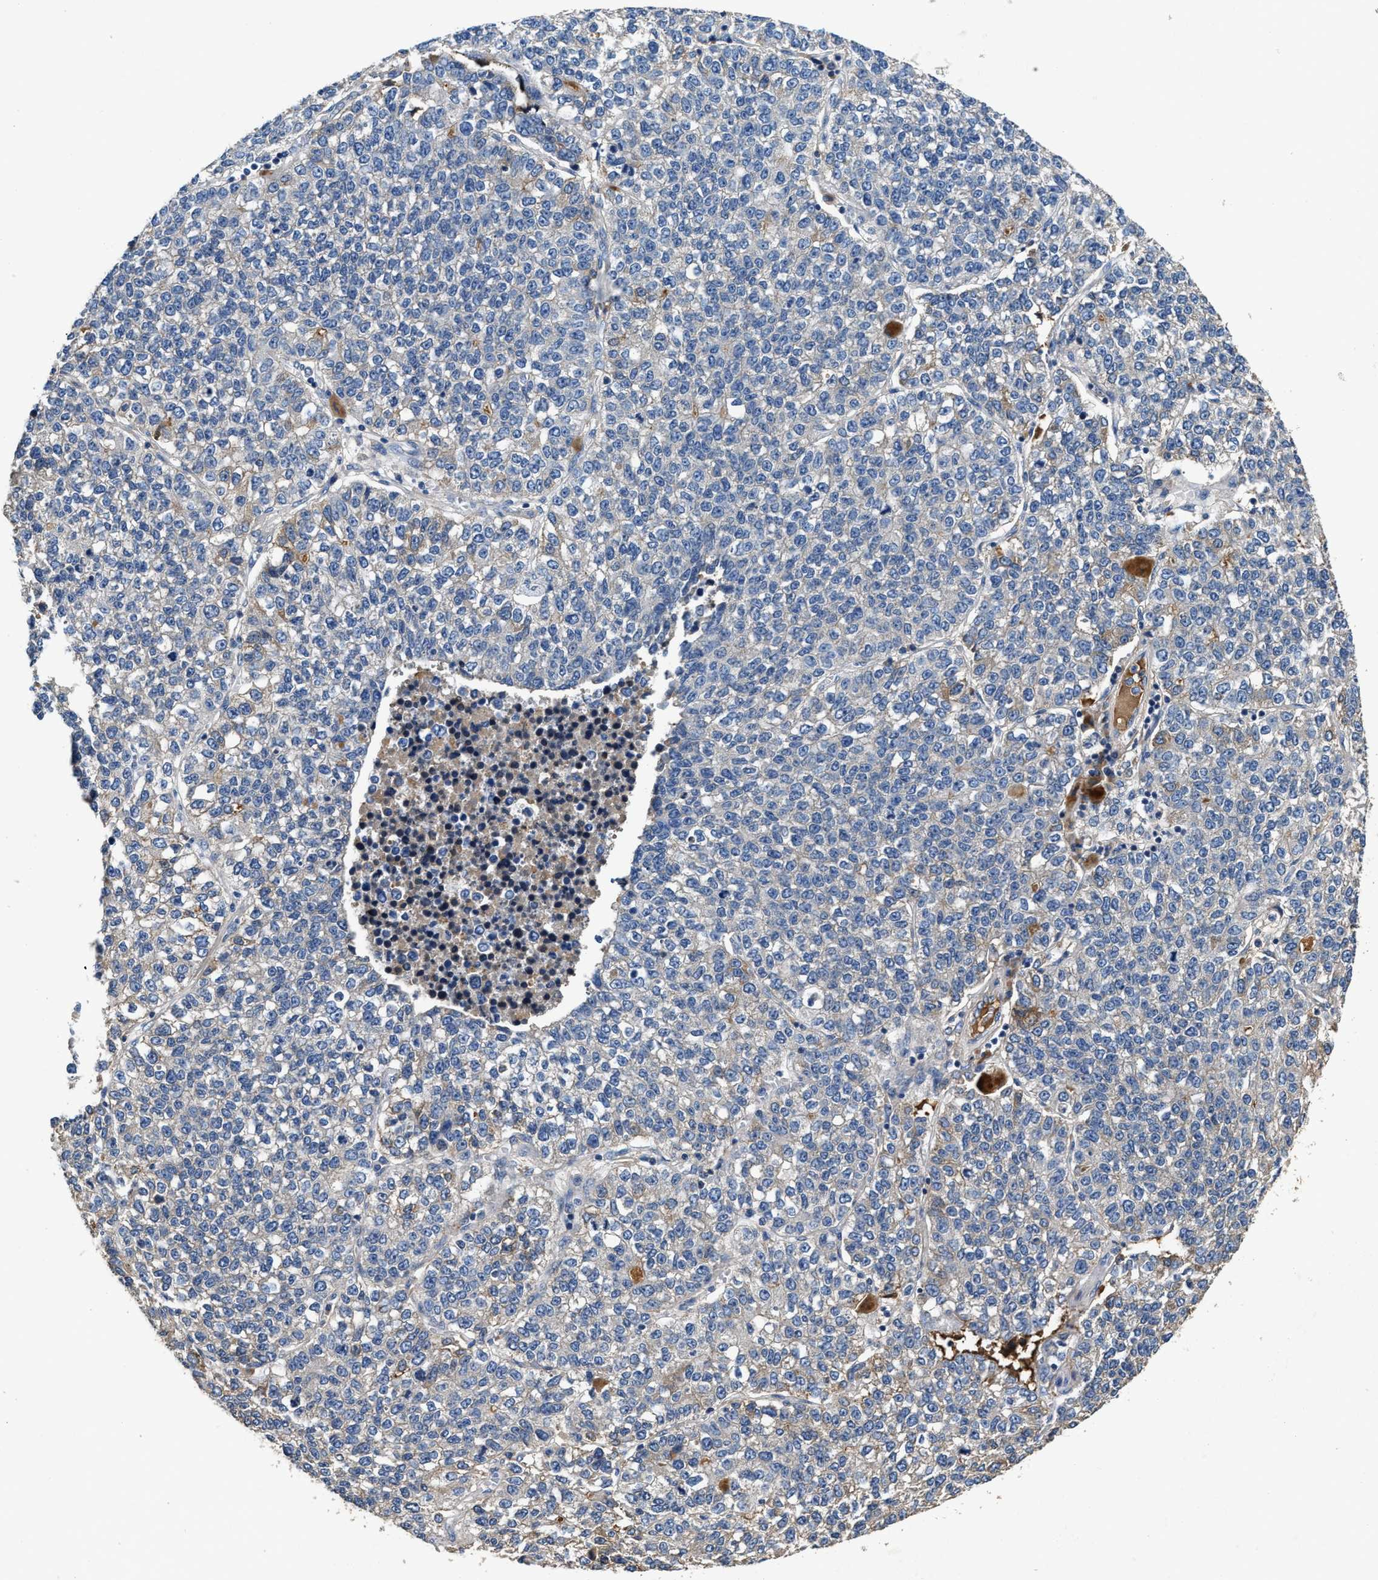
{"staining": {"intensity": "weak", "quantity": "<25%", "location": "cytoplasmic/membranous"}, "tissue": "lung cancer", "cell_type": "Tumor cells", "image_type": "cancer", "snomed": [{"axis": "morphology", "description": "Adenocarcinoma, NOS"}, {"axis": "topography", "description": "Lung"}], "caption": "Lung cancer stained for a protein using IHC displays no staining tumor cells.", "gene": "C3", "patient": {"sex": "male", "age": 49}}